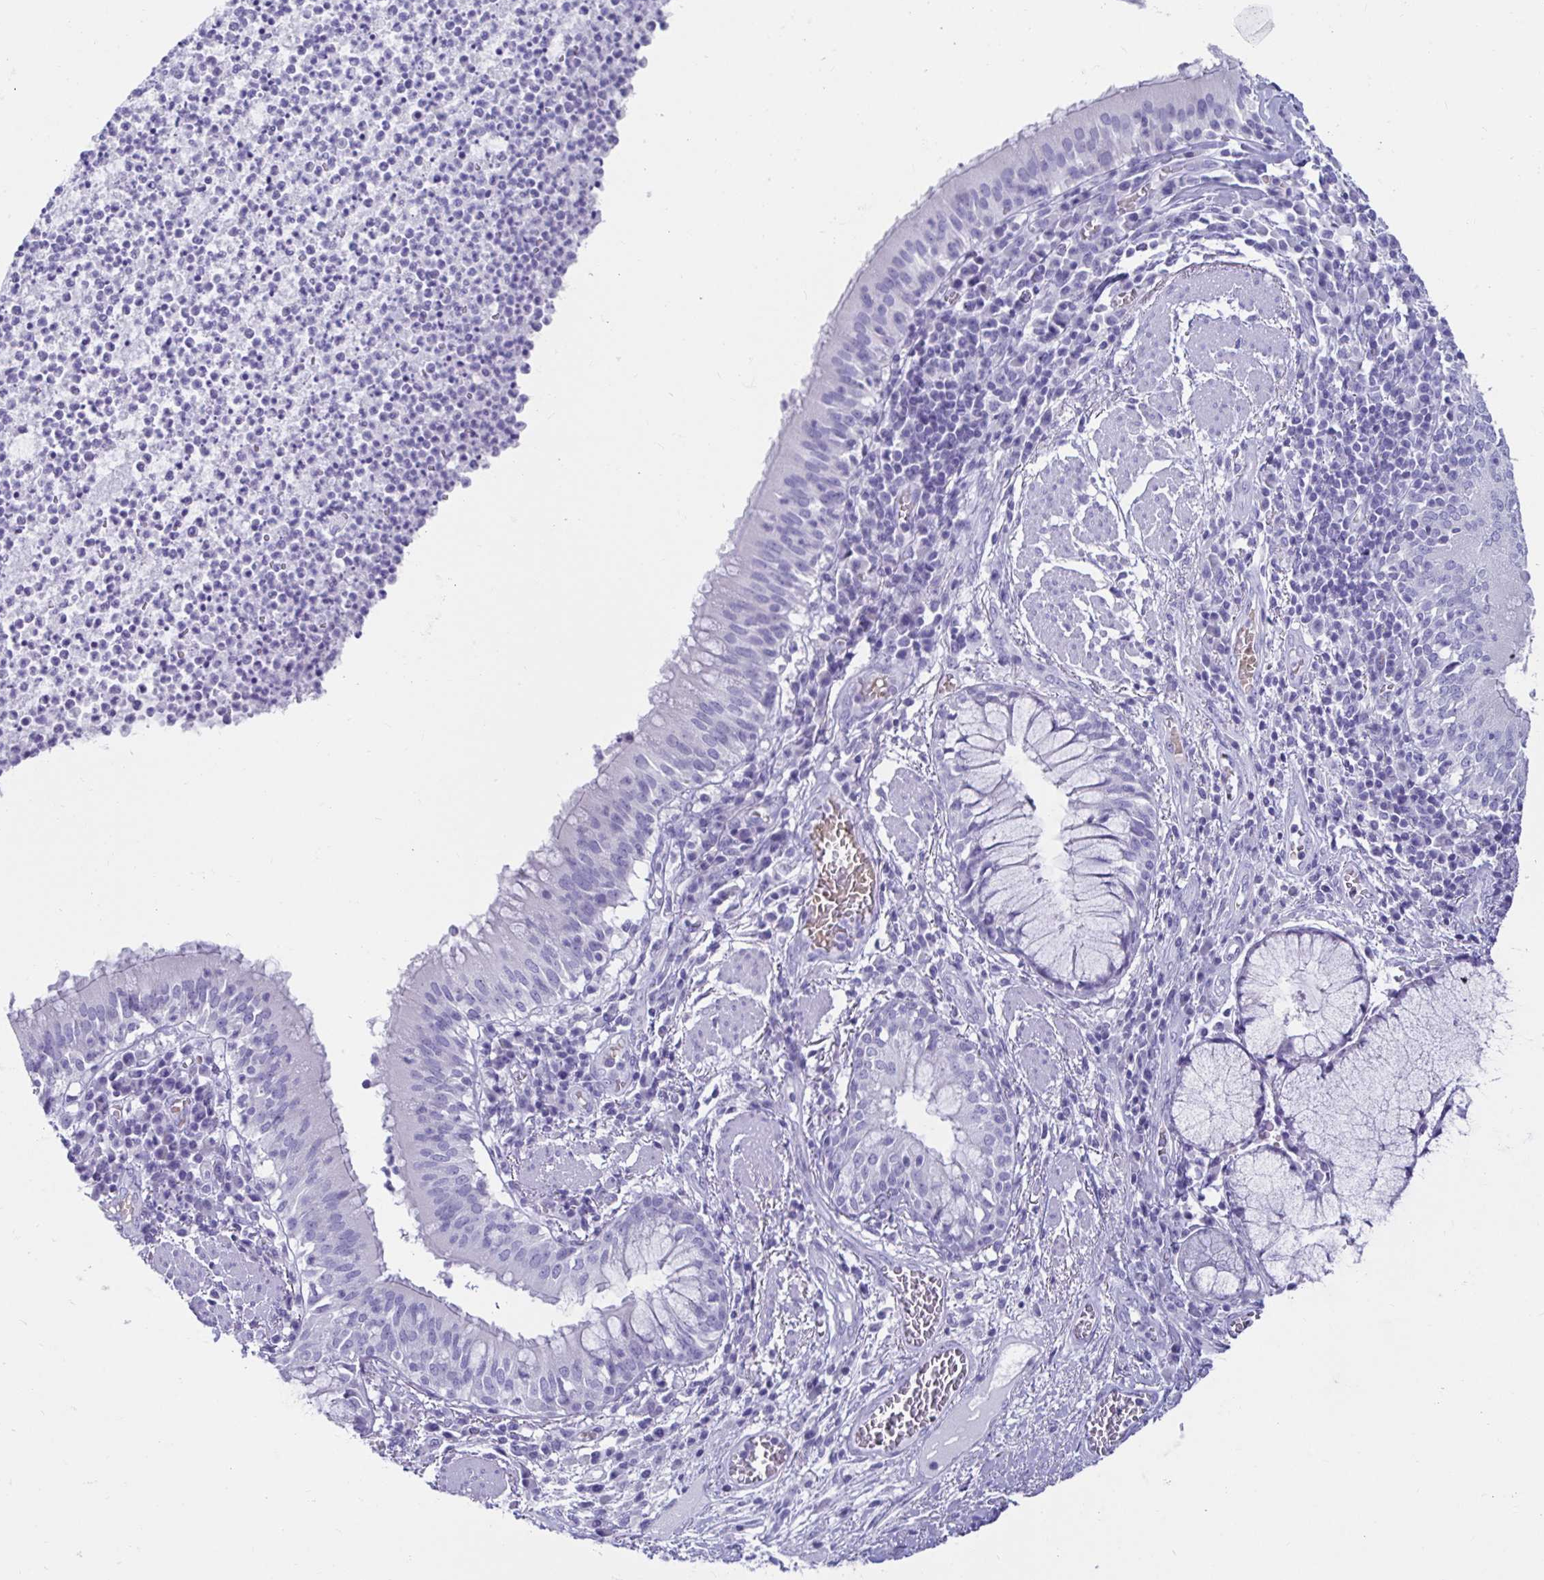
{"staining": {"intensity": "negative", "quantity": "none", "location": "none"}, "tissue": "bronchus", "cell_type": "Respiratory epithelial cells", "image_type": "normal", "snomed": [{"axis": "morphology", "description": "Normal tissue, NOS"}, {"axis": "topography", "description": "Lymph node"}, {"axis": "topography", "description": "Bronchus"}], "caption": "DAB (3,3'-diaminobenzidine) immunohistochemical staining of normal human bronchus reveals no significant positivity in respiratory epithelial cells.", "gene": "ZPBP2", "patient": {"sex": "male", "age": 56}}